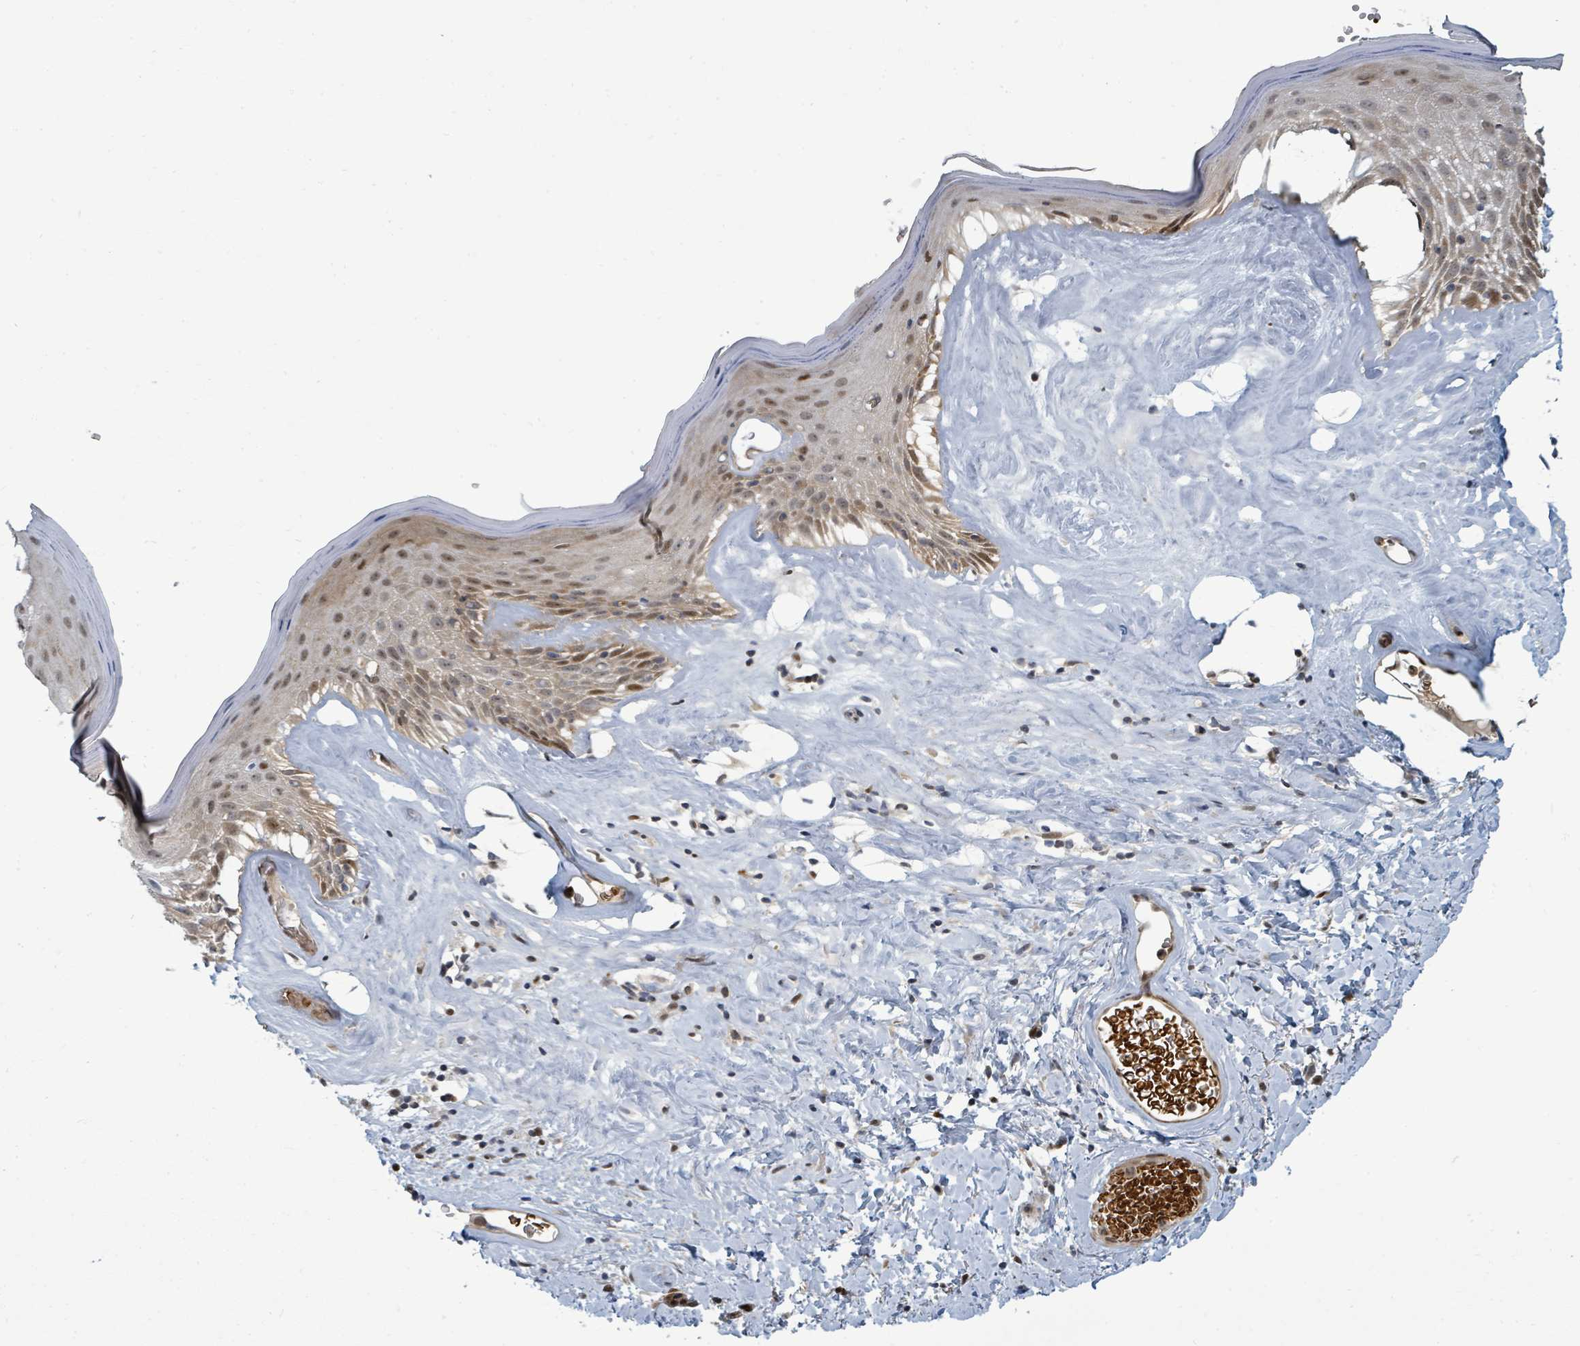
{"staining": {"intensity": "strong", "quantity": "25%-75%", "location": "cytoplasmic/membranous,nuclear"}, "tissue": "skin", "cell_type": "Epidermal cells", "image_type": "normal", "snomed": [{"axis": "morphology", "description": "Normal tissue, NOS"}, {"axis": "morphology", "description": "Inflammation, NOS"}, {"axis": "topography", "description": "Vulva"}], "caption": "Immunohistochemical staining of normal human skin displays strong cytoplasmic/membranous,nuclear protein expression in approximately 25%-75% of epidermal cells. The staining is performed using DAB brown chromogen to label protein expression. The nuclei are counter-stained blue using hematoxylin.", "gene": "TRDMT1", "patient": {"sex": "female", "age": 86}}